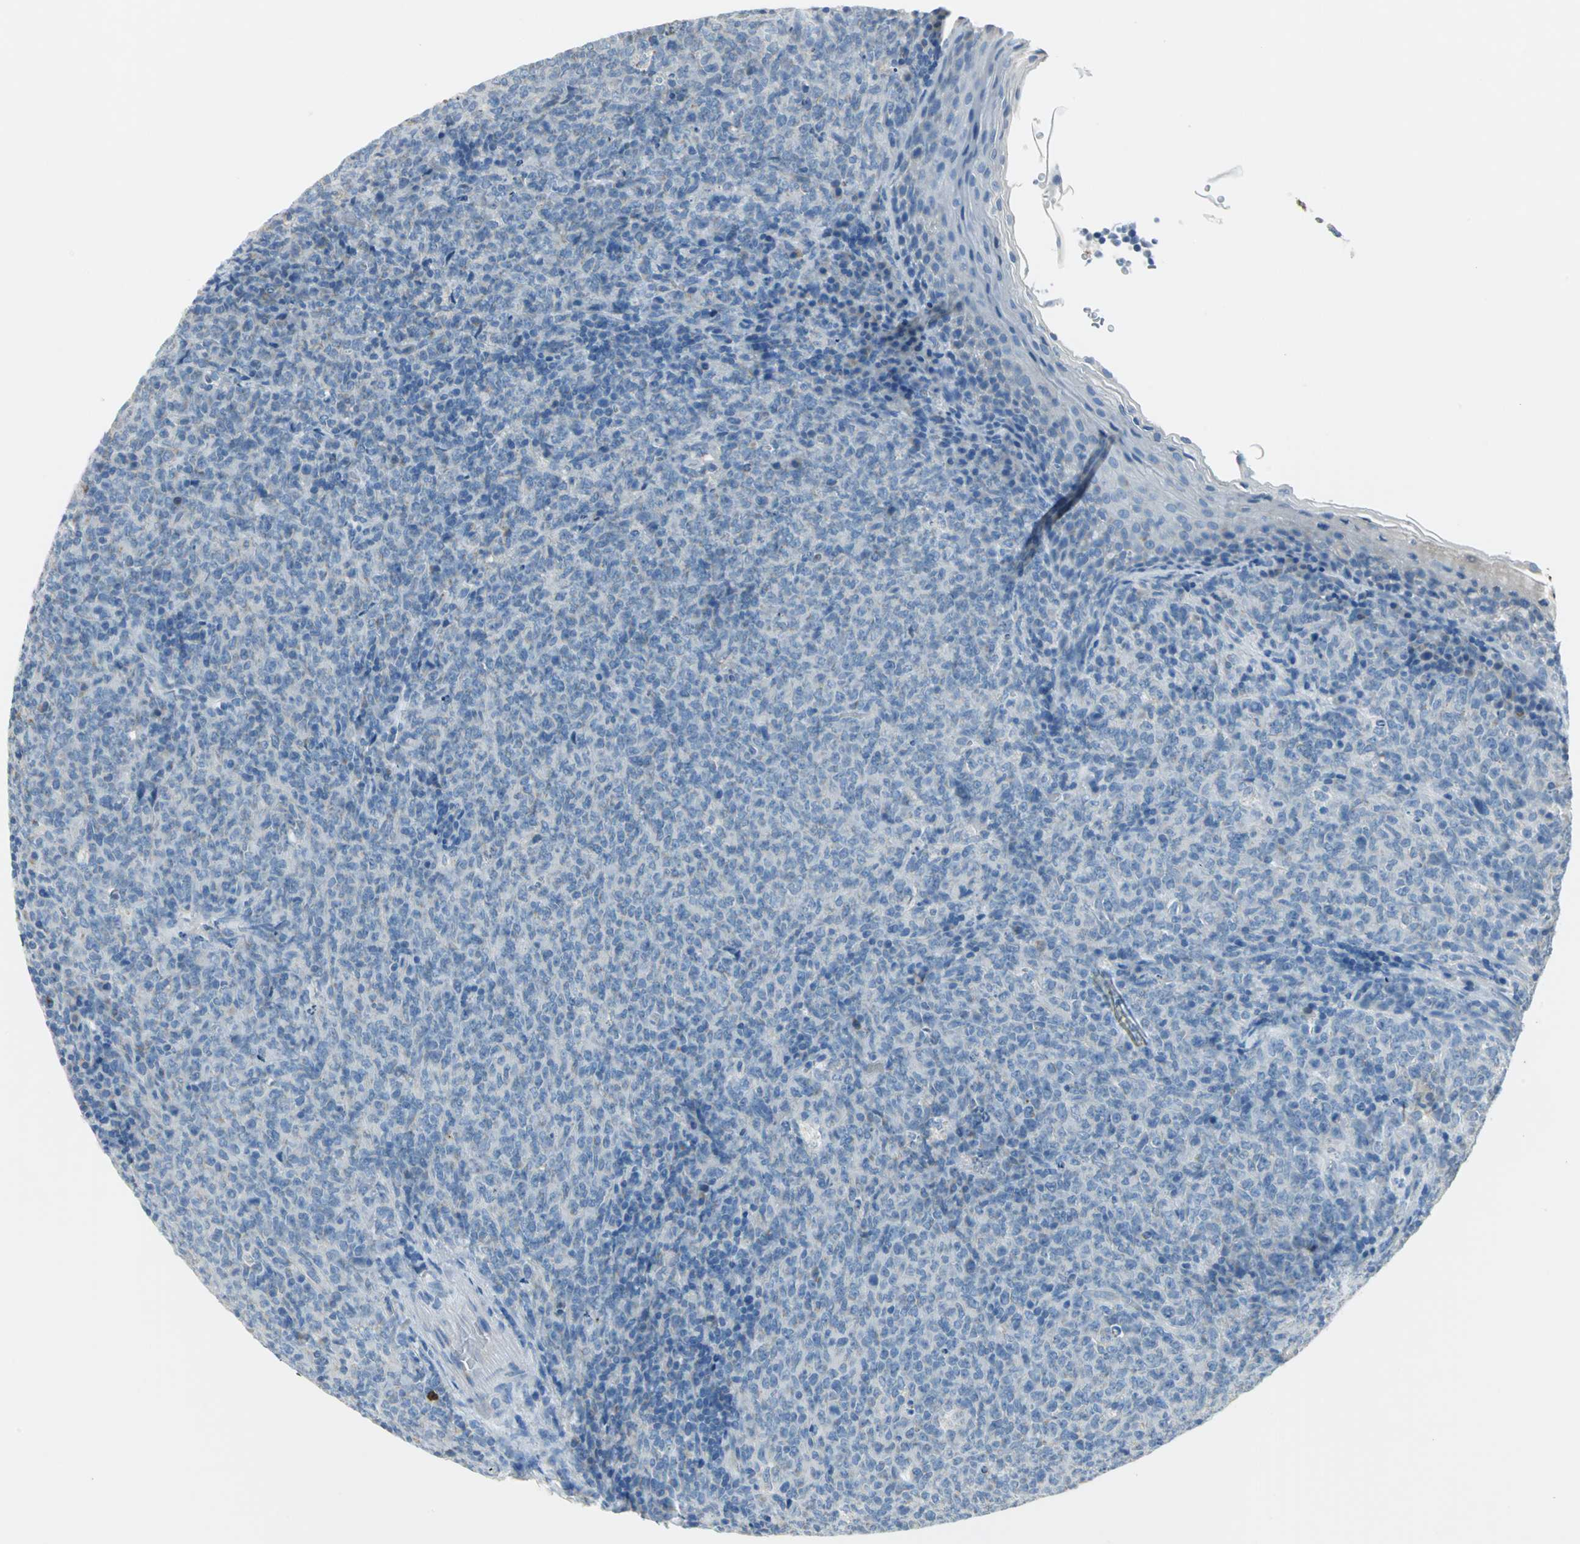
{"staining": {"intensity": "negative", "quantity": "none", "location": "none"}, "tissue": "lymphoma", "cell_type": "Tumor cells", "image_type": "cancer", "snomed": [{"axis": "morphology", "description": "Malignant lymphoma, non-Hodgkin's type, High grade"}, {"axis": "topography", "description": "Tonsil"}], "caption": "Tumor cells show no significant positivity in malignant lymphoma, non-Hodgkin's type (high-grade). (Immunohistochemistry (ihc), brightfield microscopy, high magnification).", "gene": "ALOX15", "patient": {"sex": "female", "age": 36}}